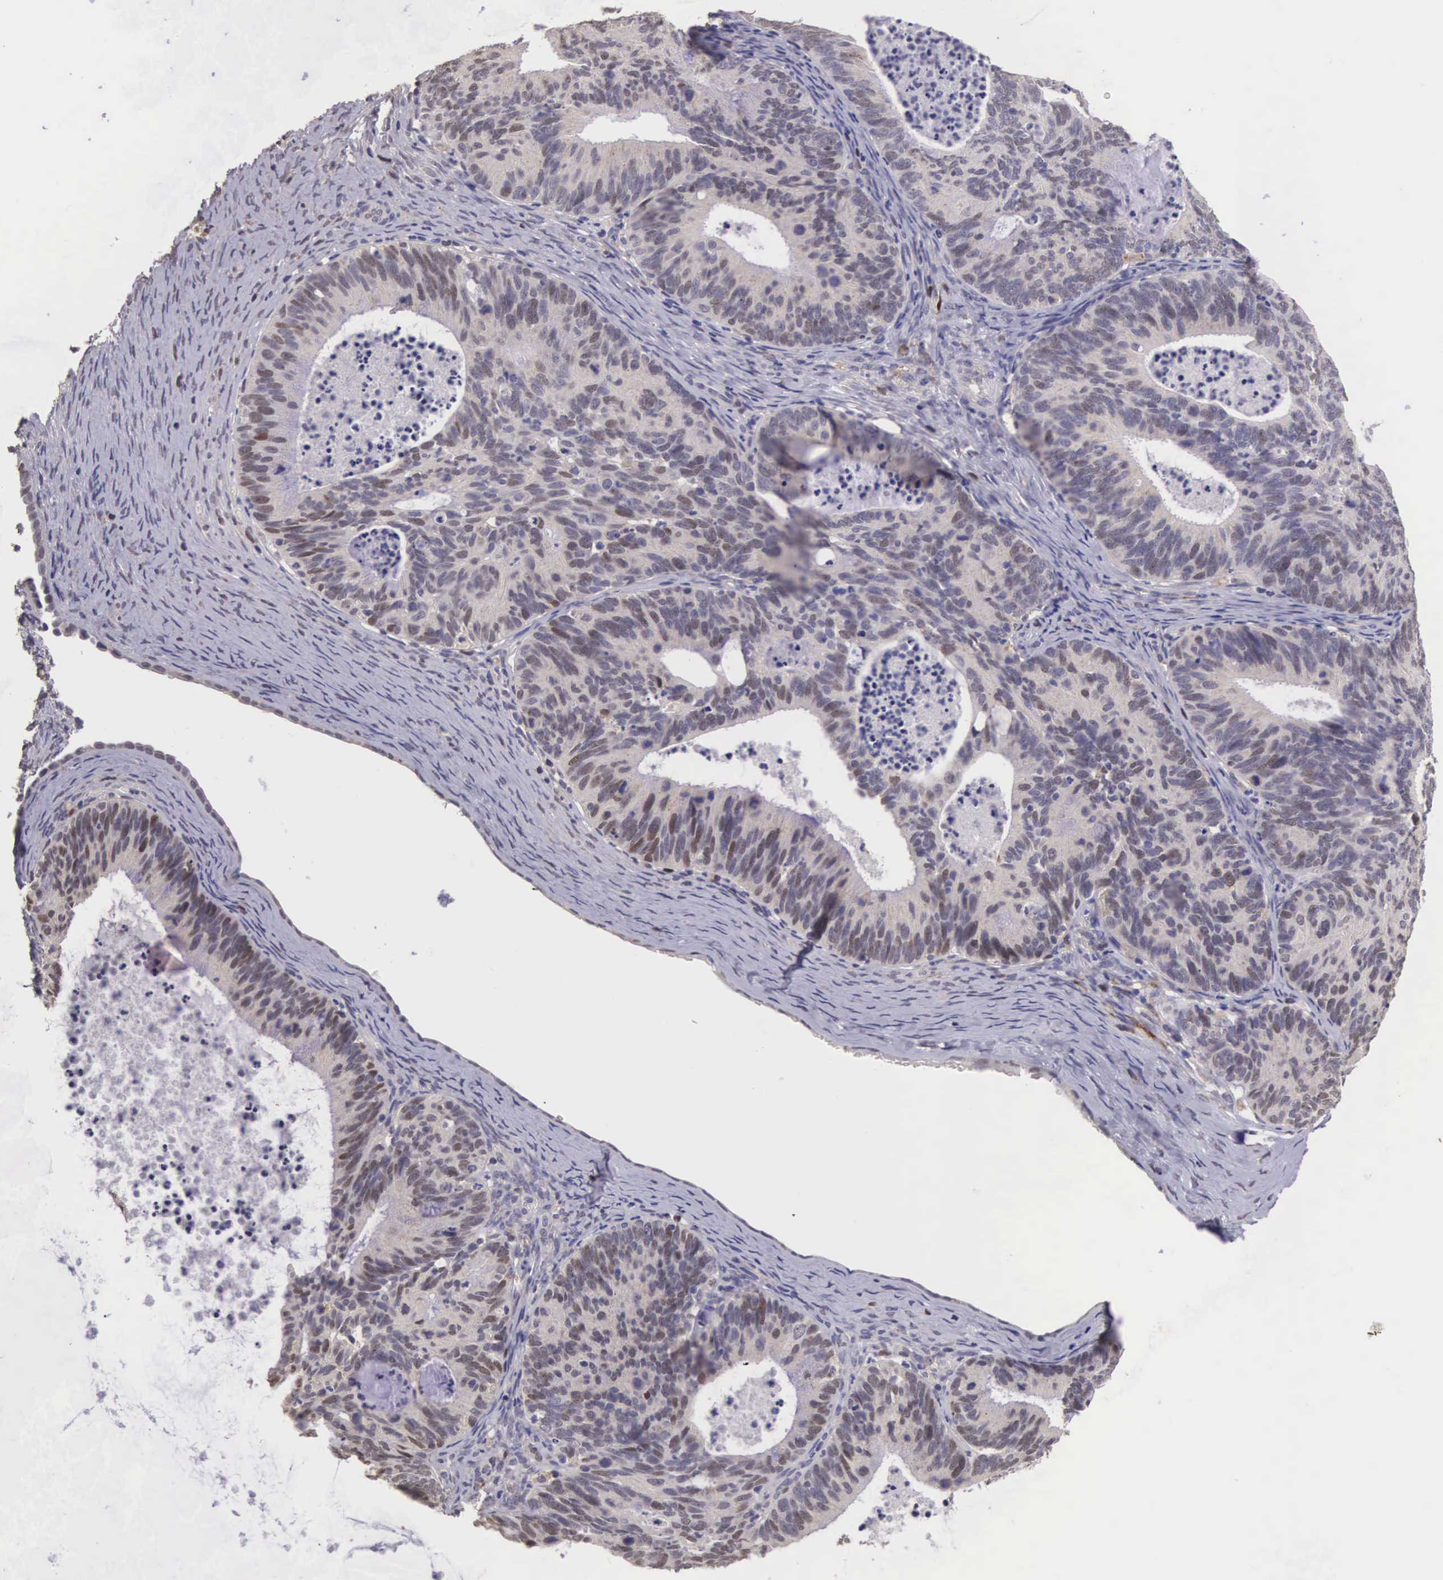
{"staining": {"intensity": "weak", "quantity": ">75%", "location": "cytoplasmic/membranous,nuclear"}, "tissue": "ovarian cancer", "cell_type": "Tumor cells", "image_type": "cancer", "snomed": [{"axis": "morphology", "description": "Carcinoma, endometroid"}, {"axis": "topography", "description": "Ovary"}], "caption": "Tumor cells exhibit weak cytoplasmic/membranous and nuclear positivity in approximately >75% of cells in ovarian cancer (endometroid carcinoma).", "gene": "CDC45", "patient": {"sex": "female", "age": 52}}